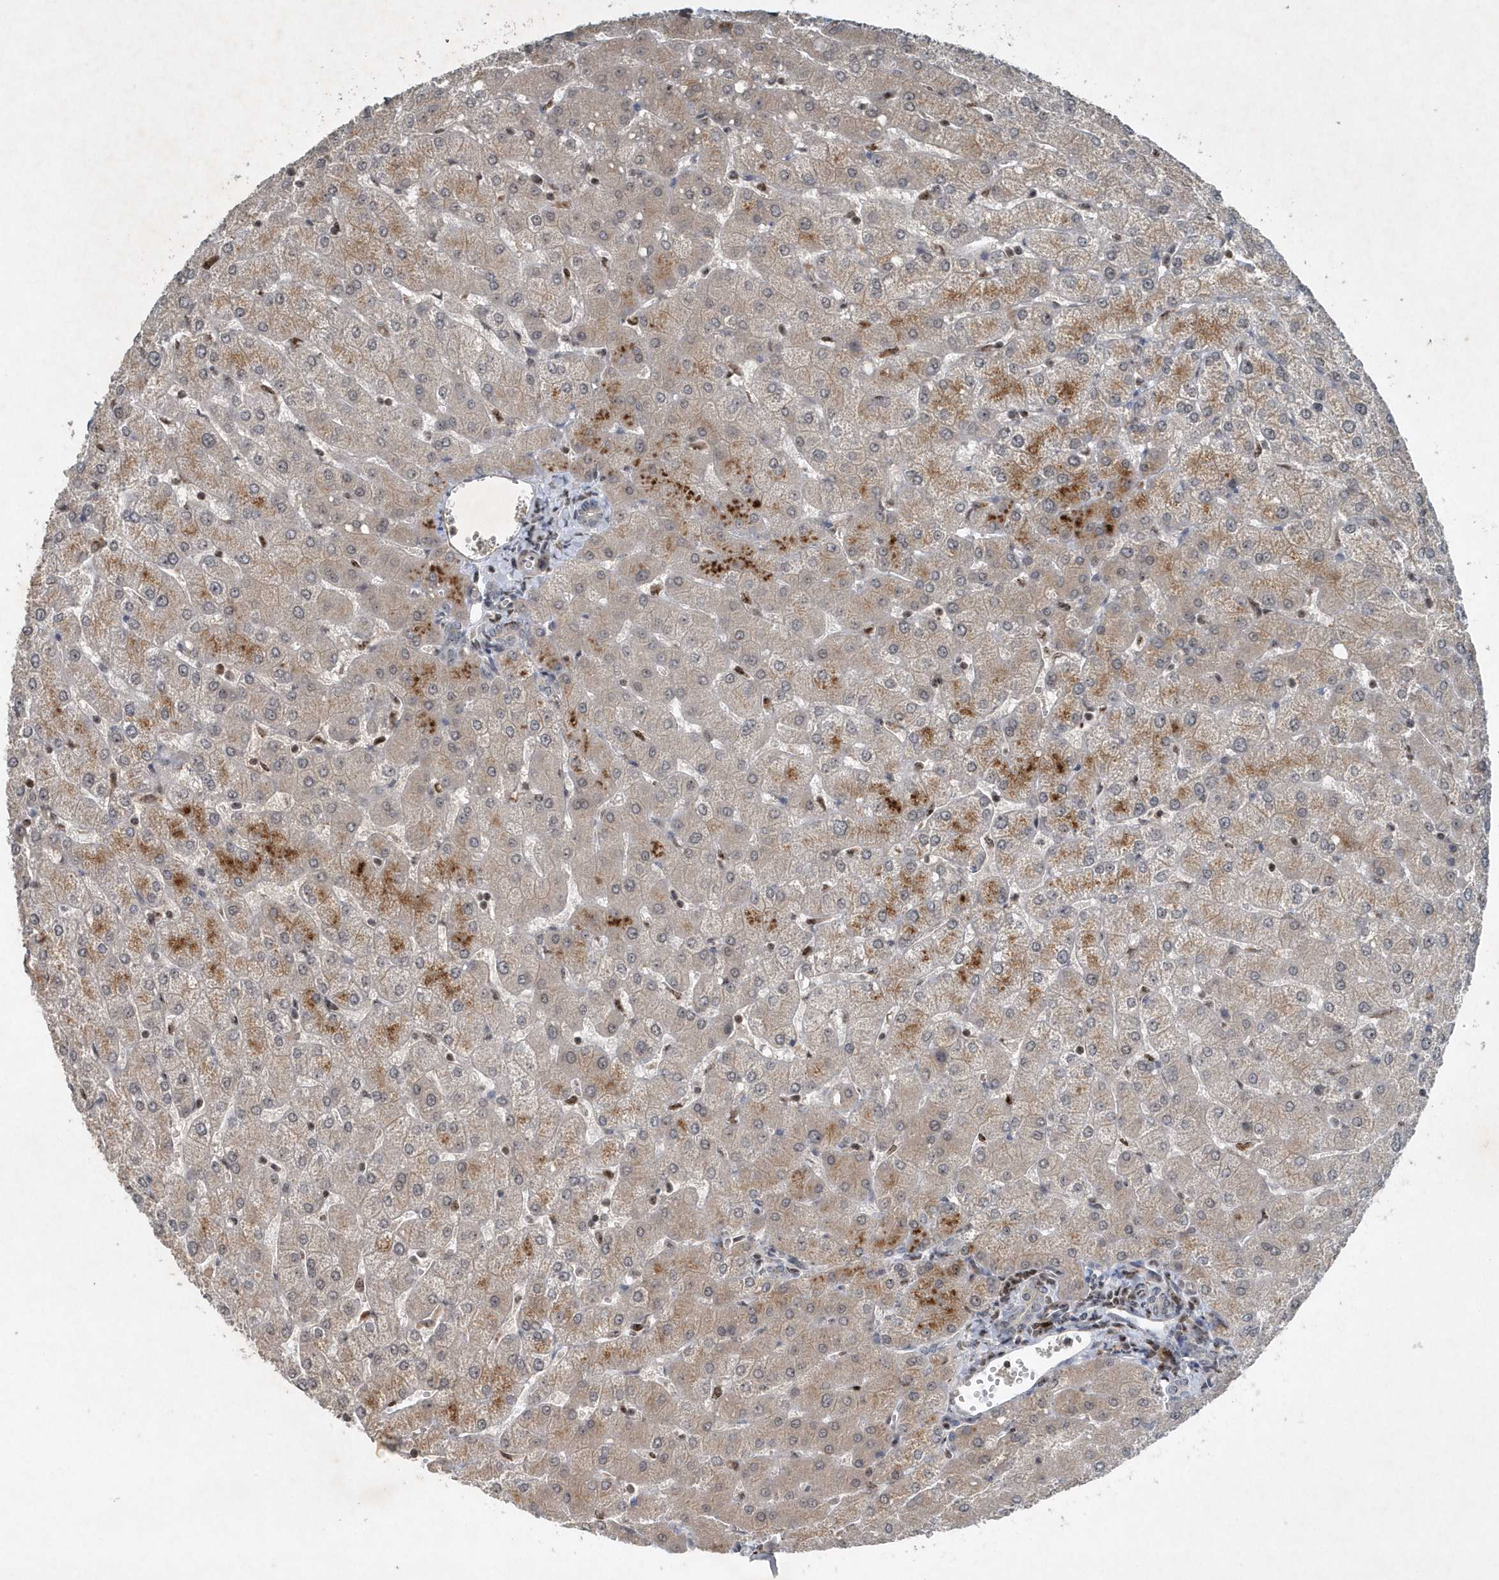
{"staining": {"intensity": "negative", "quantity": "none", "location": "none"}, "tissue": "liver", "cell_type": "Cholangiocytes", "image_type": "normal", "snomed": [{"axis": "morphology", "description": "Normal tissue, NOS"}, {"axis": "topography", "description": "Liver"}], "caption": "This is a histopathology image of immunohistochemistry staining of unremarkable liver, which shows no staining in cholangiocytes.", "gene": "QTRT2", "patient": {"sex": "female", "age": 54}}